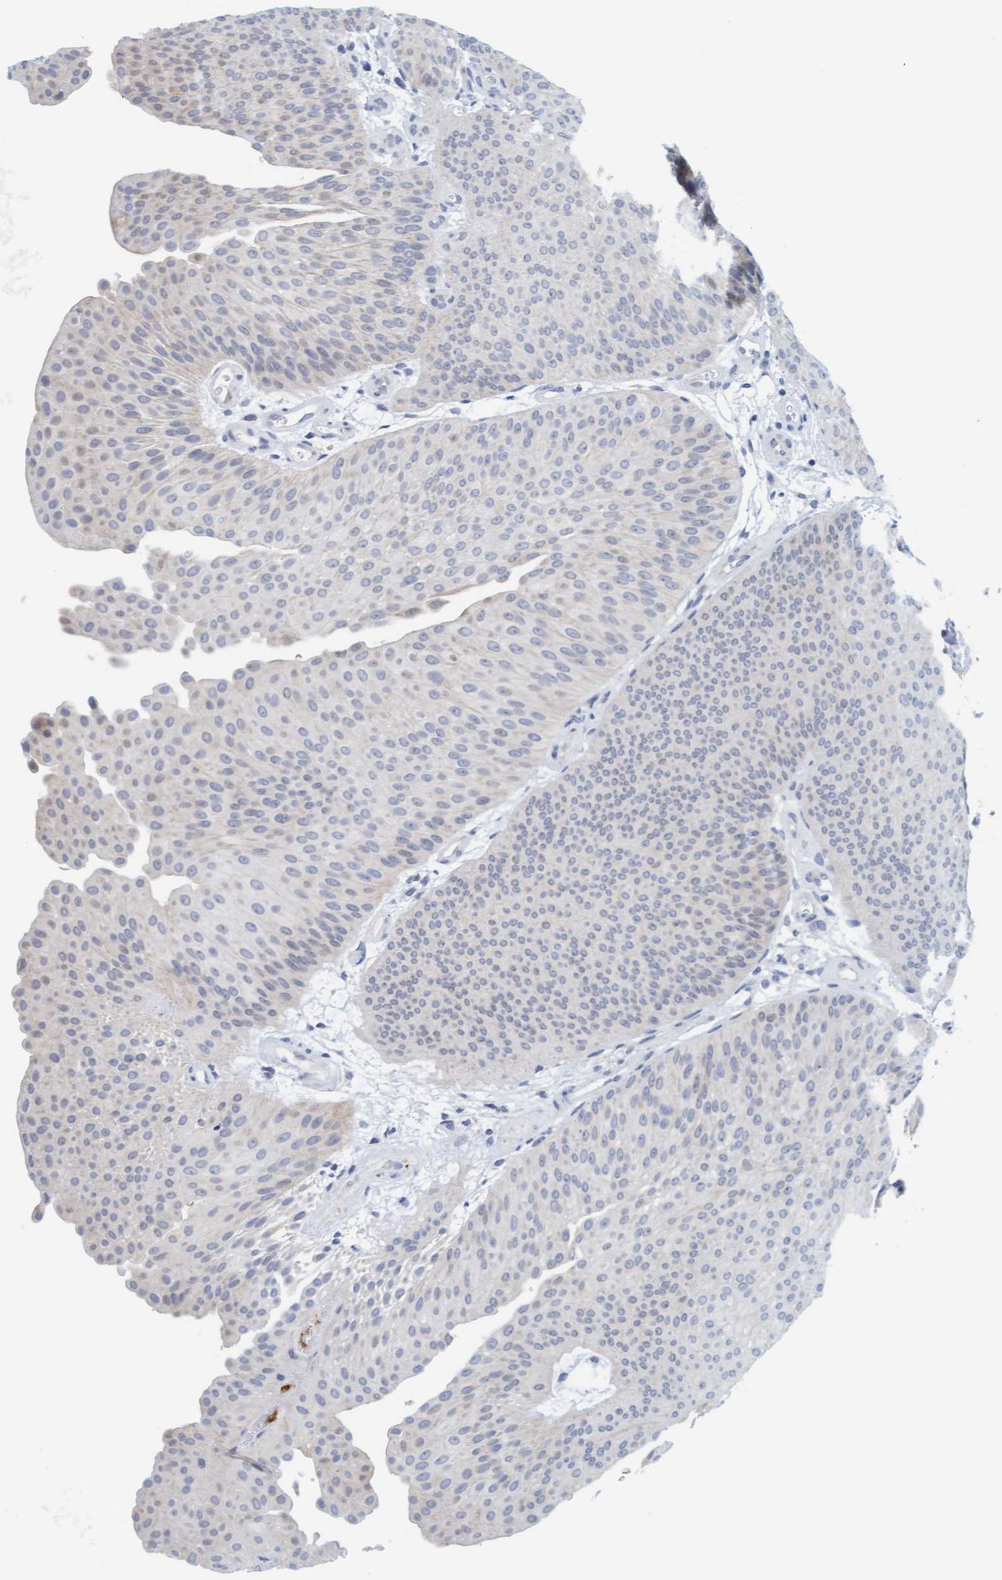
{"staining": {"intensity": "negative", "quantity": "none", "location": "none"}, "tissue": "urothelial cancer", "cell_type": "Tumor cells", "image_type": "cancer", "snomed": [{"axis": "morphology", "description": "Urothelial carcinoma, Low grade"}, {"axis": "topography", "description": "Urinary bladder"}], "caption": "Immunohistochemistry (IHC) photomicrograph of neoplastic tissue: low-grade urothelial carcinoma stained with DAB (3,3'-diaminobenzidine) shows no significant protein staining in tumor cells.", "gene": "CPA3", "patient": {"sex": "female", "age": 60}}